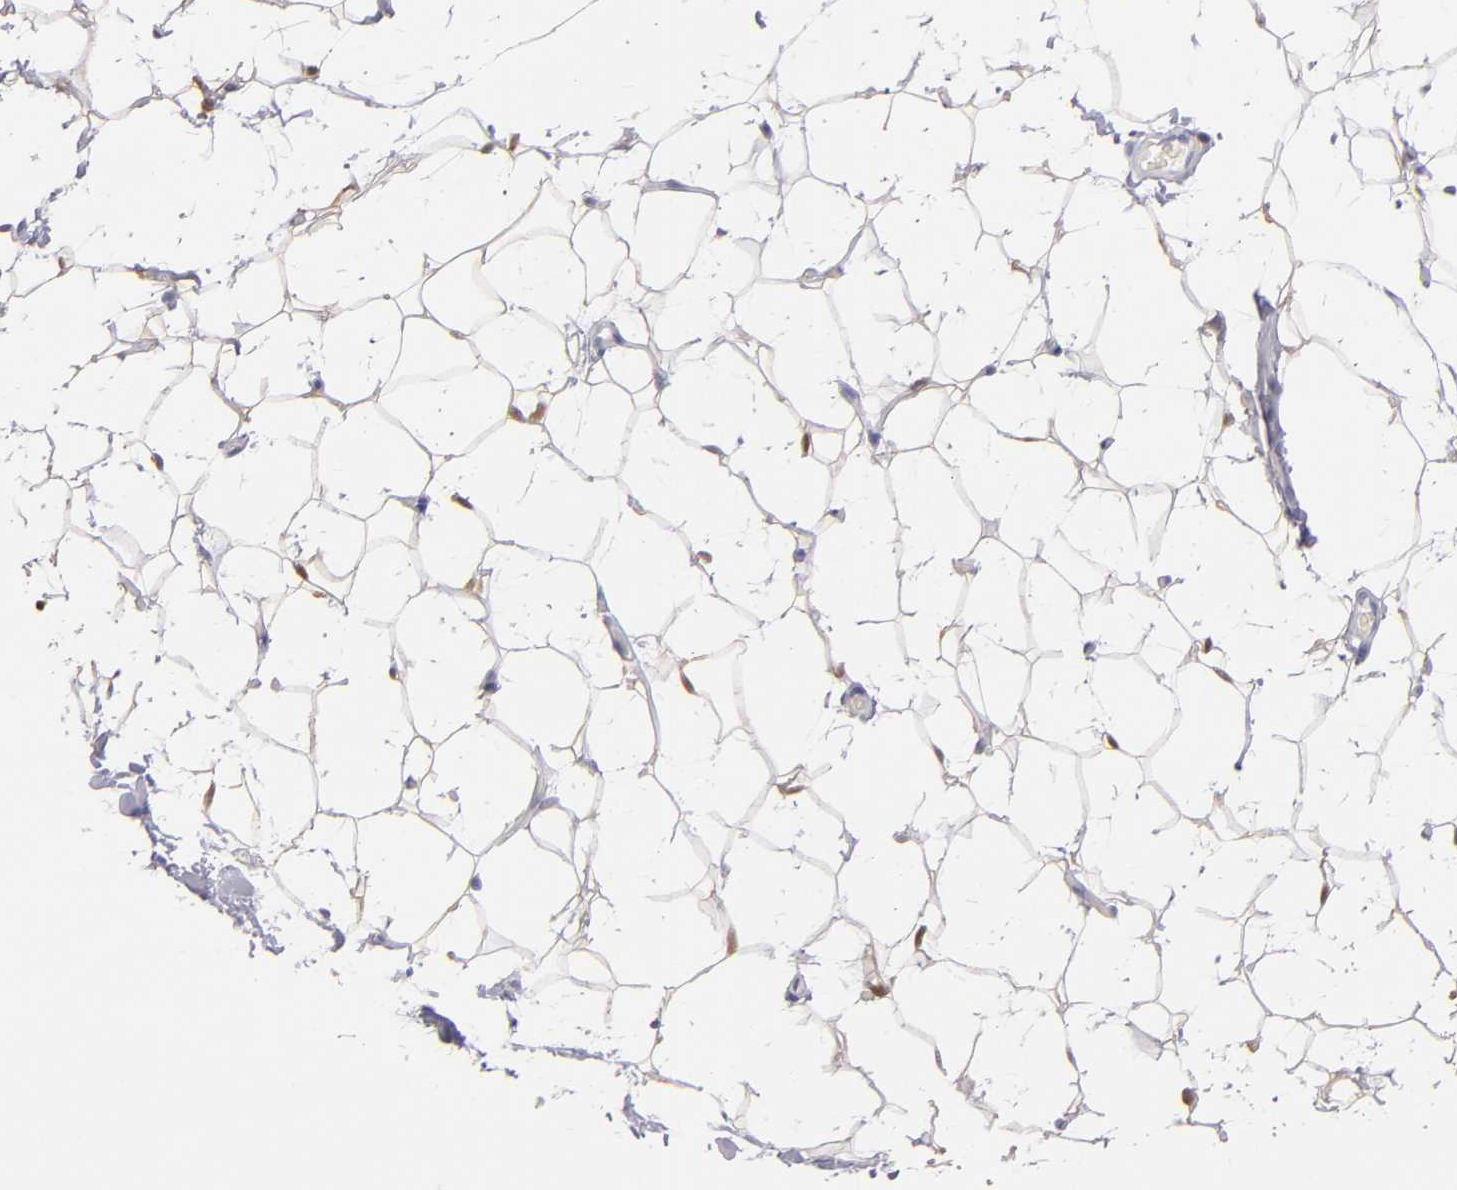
{"staining": {"intensity": "weak", "quantity": ">75%", "location": "cytoplasmic/membranous"}, "tissue": "adipose tissue", "cell_type": "Adipocytes", "image_type": "normal", "snomed": [{"axis": "morphology", "description": "Normal tissue, NOS"}, {"axis": "topography", "description": "Soft tissue"}], "caption": "Brown immunohistochemical staining in benign human adipose tissue exhibits weak cytoplasmic/membranous staining in approximately >75% of adipocytes.", "gene": "PRKCD", "patient": {"sex": "male", "age": 26}}